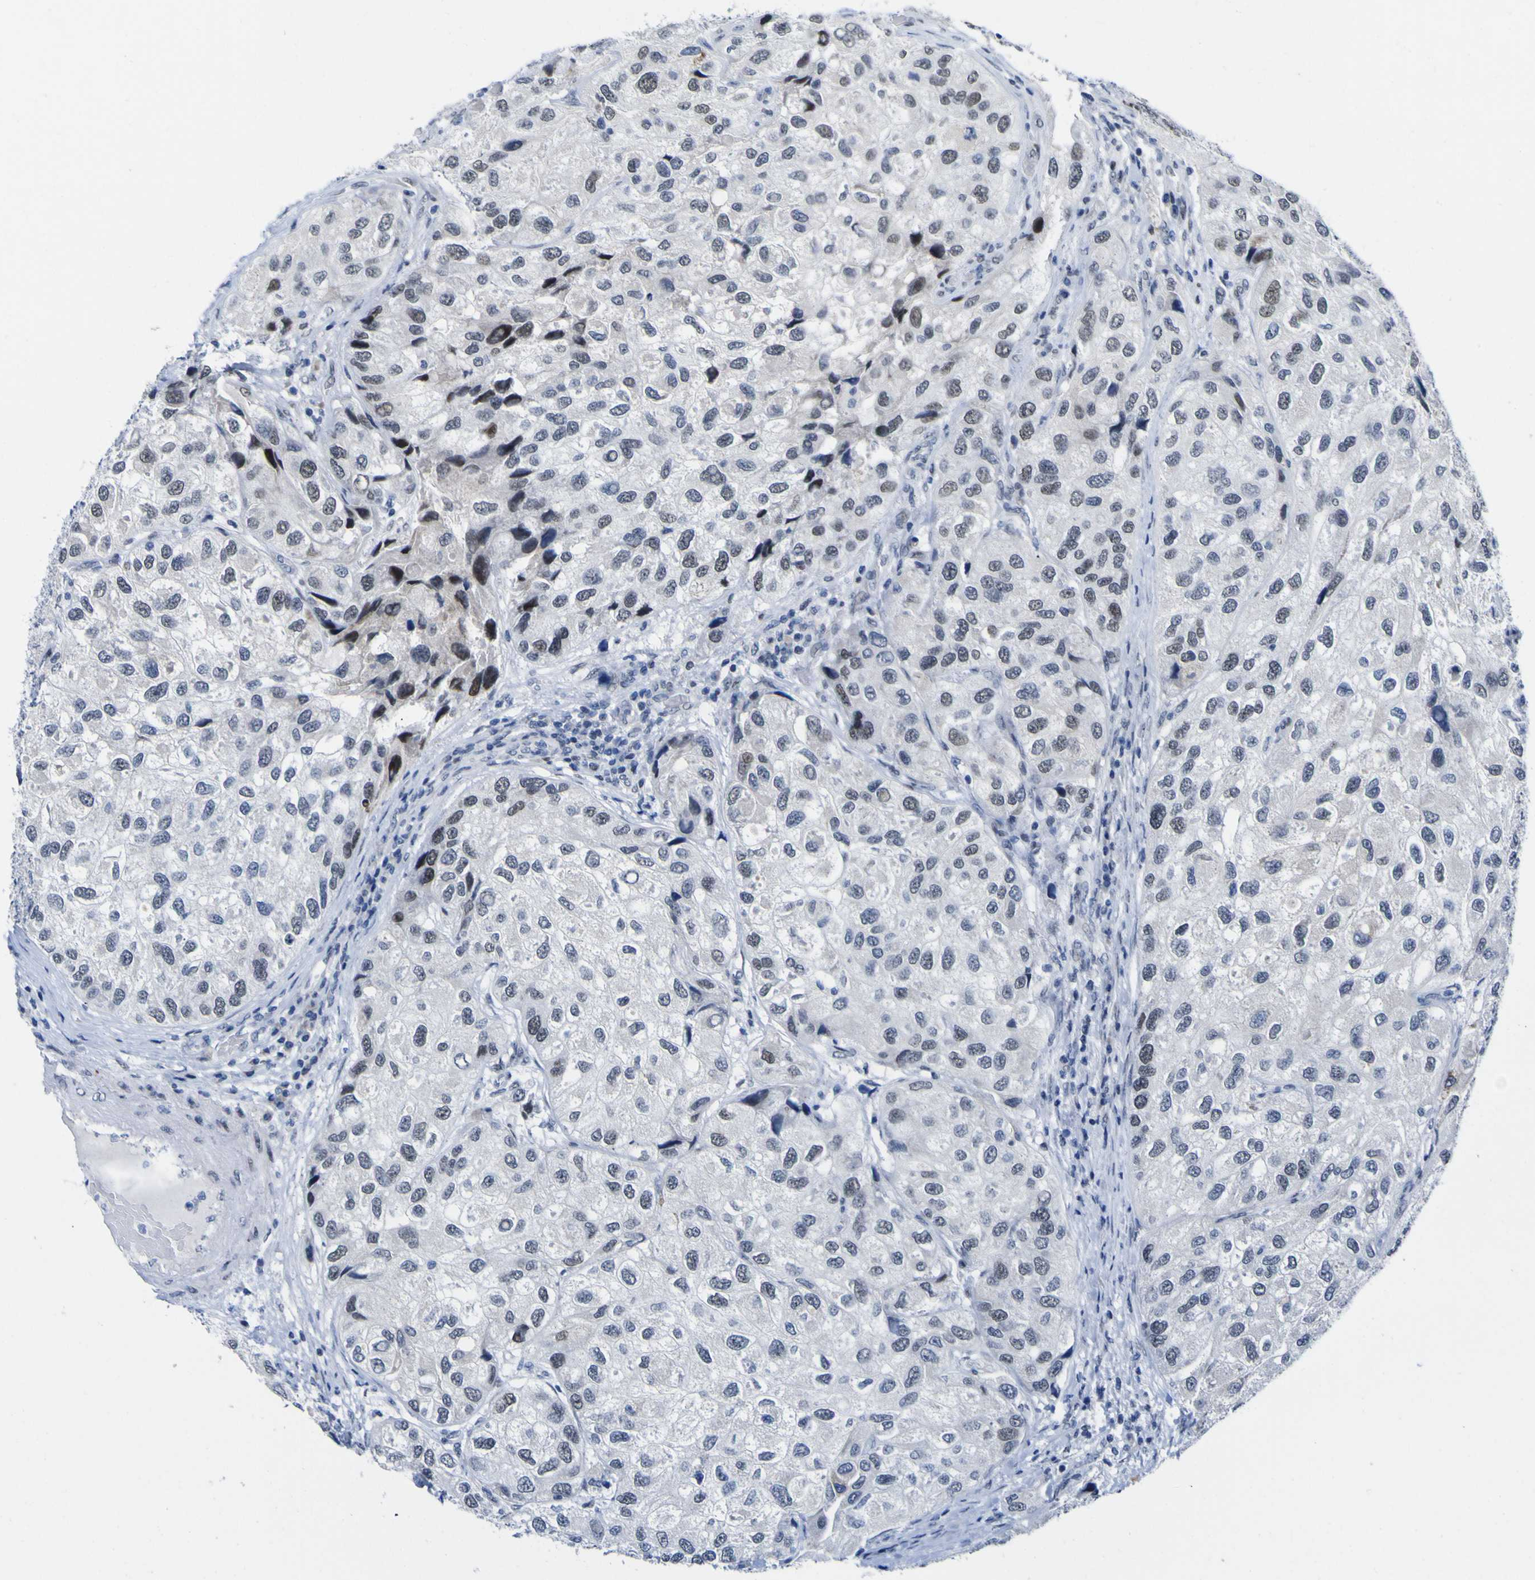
{"staining": {"intensity": "strong", "quantity": "<25%", "location": "nuclear"}, "tissue": "urothelial cancer", "cell_type": "Tumor cells", "image_type": "cancer", "snomed": [{"axis": "morphology", "description": "Urothelial carcinoma, High grade"}, {"axis": "topography", "description": "Urinary bladder"}], "caption": "Protein expression analysis of urothelial carcinoma (high-grade) shows strong nuclear expression in about <25% of tumor cells. (Brightfield microscopy of DAB IHC at high magnification).", "gene": "MBD3", "patient": {"sex": "female", "age": 64}}